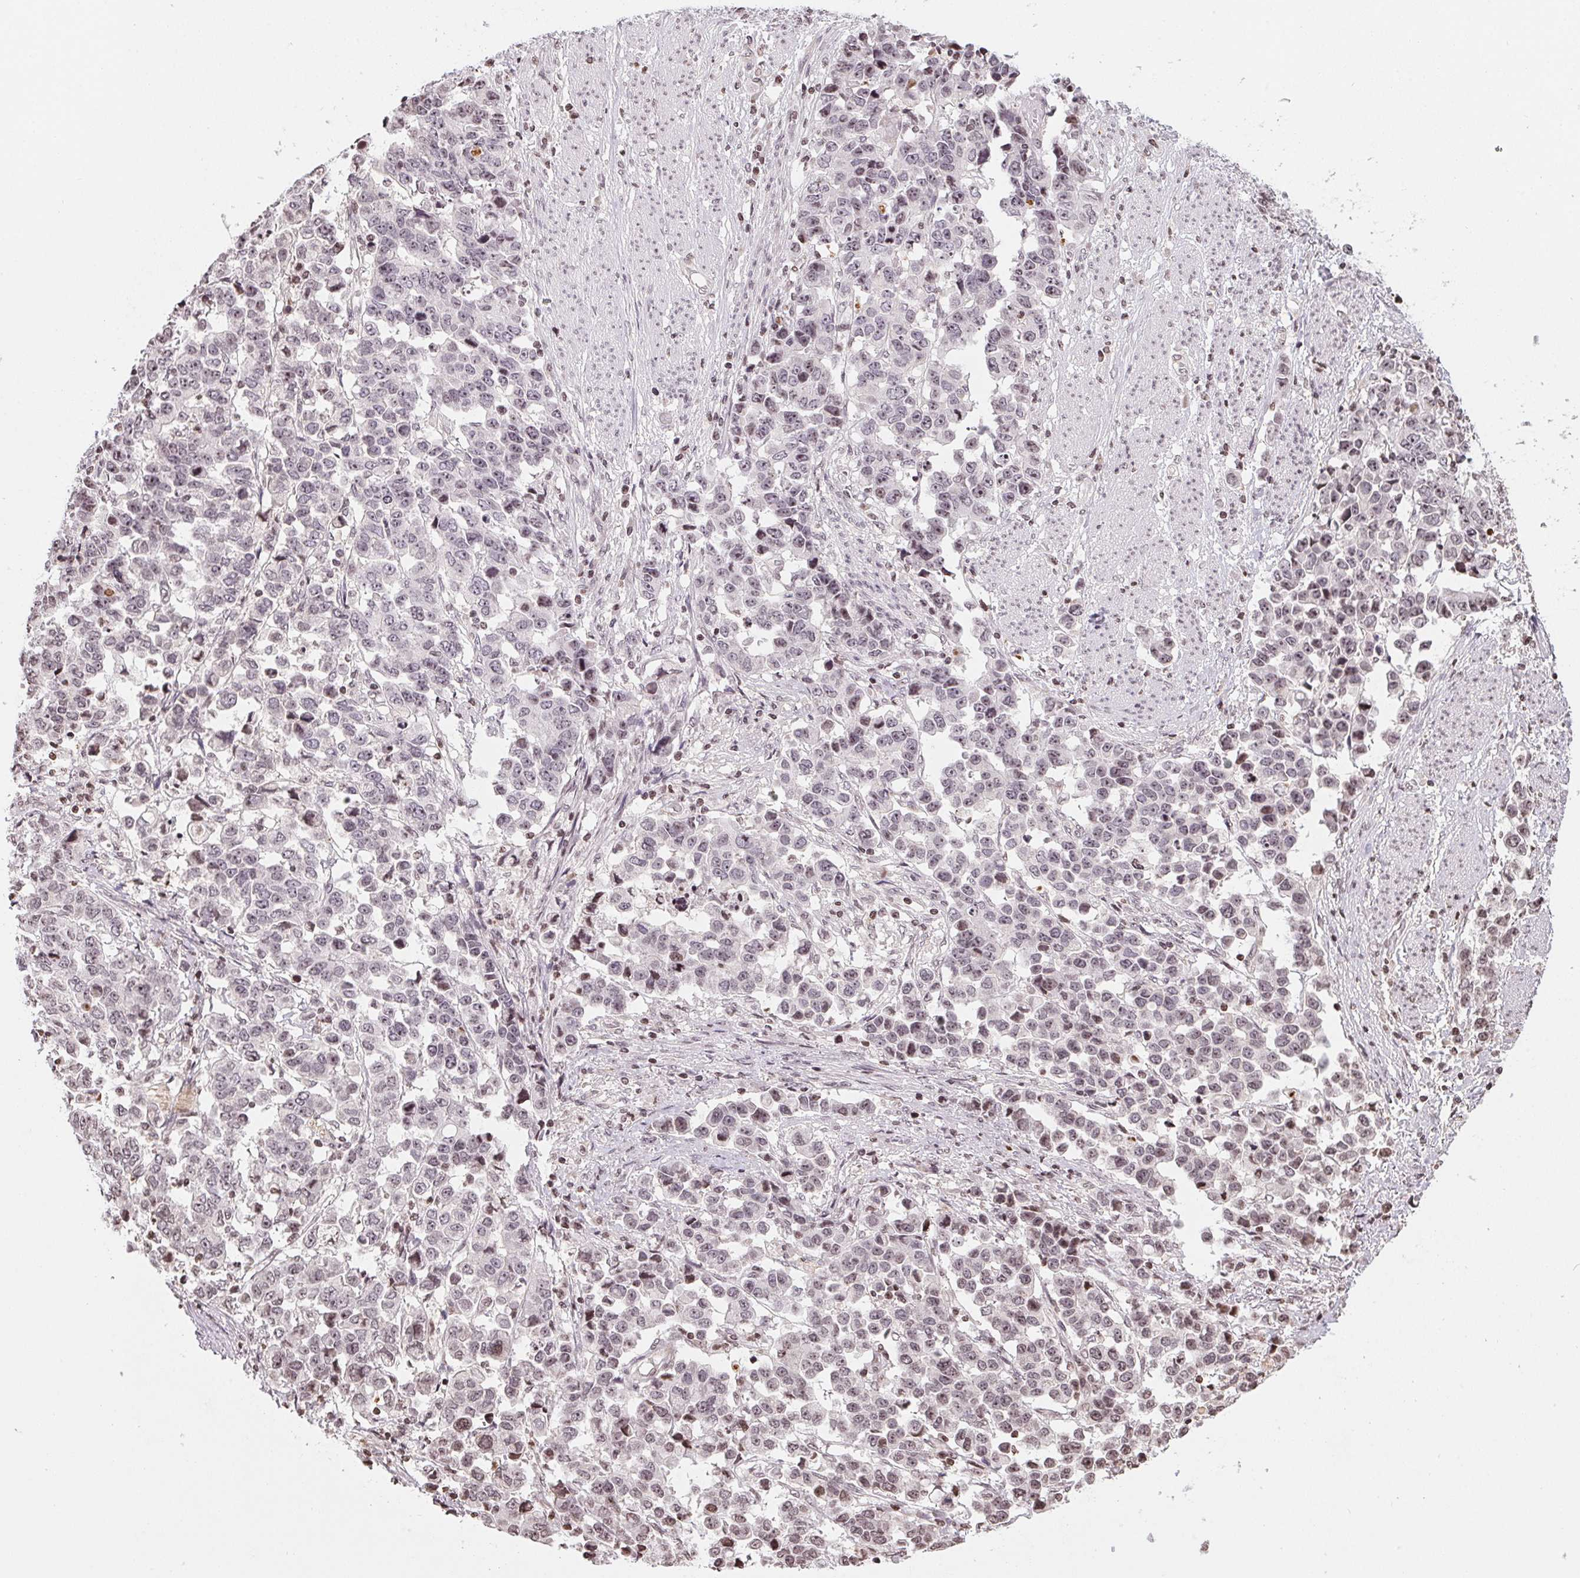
{"staining": {"intensity": "weak", "quantity": "<25%", "location": "nuclear"}, "tissue": "stomach cancer", "cell_type": "Tumor cells", "image_type": "cancer", "snomed": [{"axis": "morphology", "description": "Adenocarcinoma, NOS"}, {"axis": "topography", "description": "Stomach, upper"}], "caption": "Immunohistochemical staining of human stomach cancer shows no significant positivity in tumor cells.", "gene": "RNF181", "patient": {"sex": "male", "age": 69}}